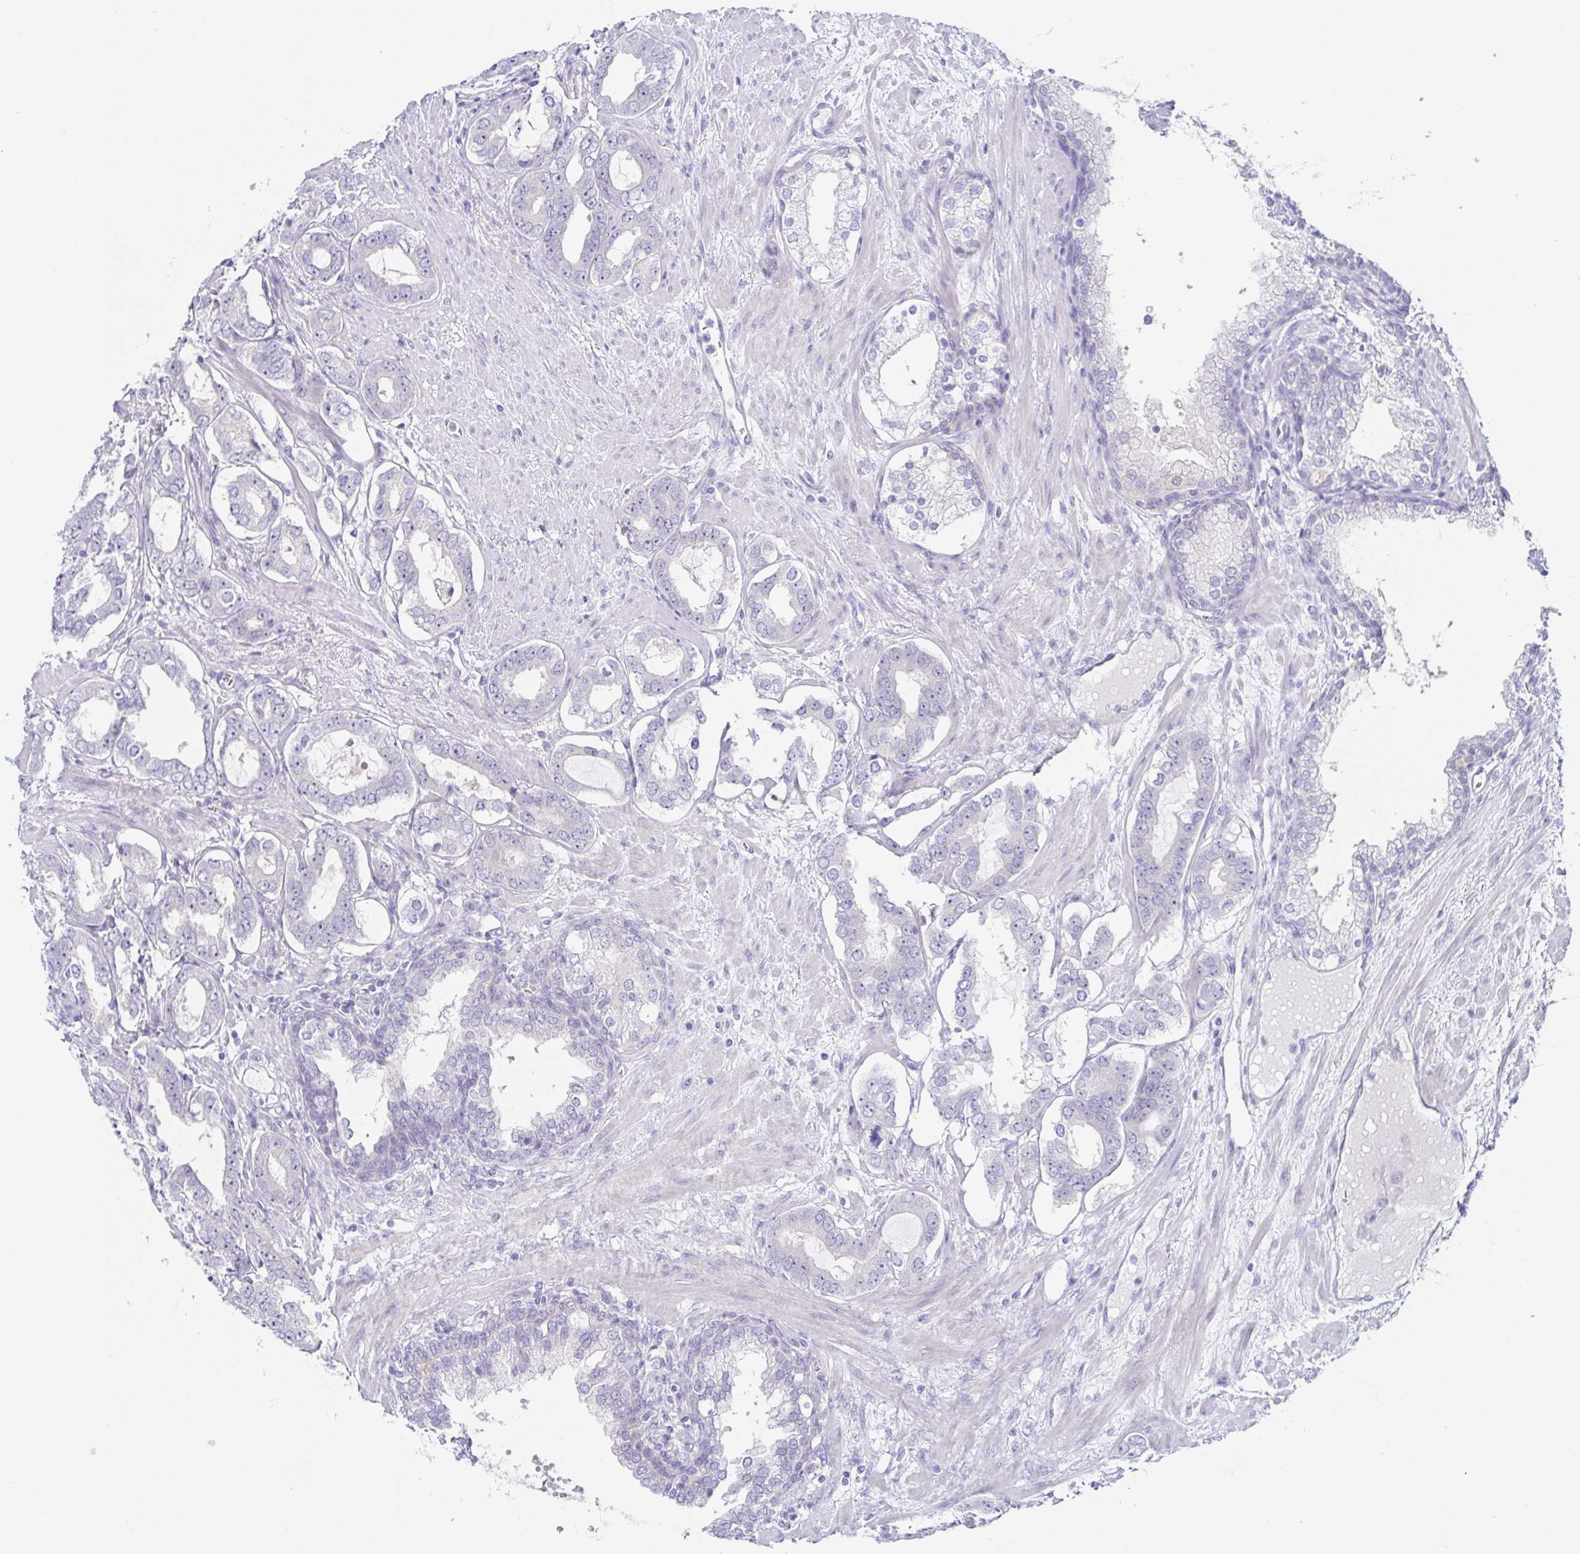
{"staining": {"intensity": "negative", "quantity": "none", "location": "none"}, "tissue": "prostate cancer", "cell_type": "Tumor cells", "image_type": "cancer", "snomed": [{"axis": "morphology", "description": "Adenocarcinoma, High grade"}, {"axis": "topography", "description": "Prostate"}], "caption": "Immunohistochemistry image of human prostate high-grade adenocarcinoma stained for a protein (brown), which reveals no positivity in tumor cells.", "gene": "HTR2A", "patient": {"sex": "male", "age": 75}}